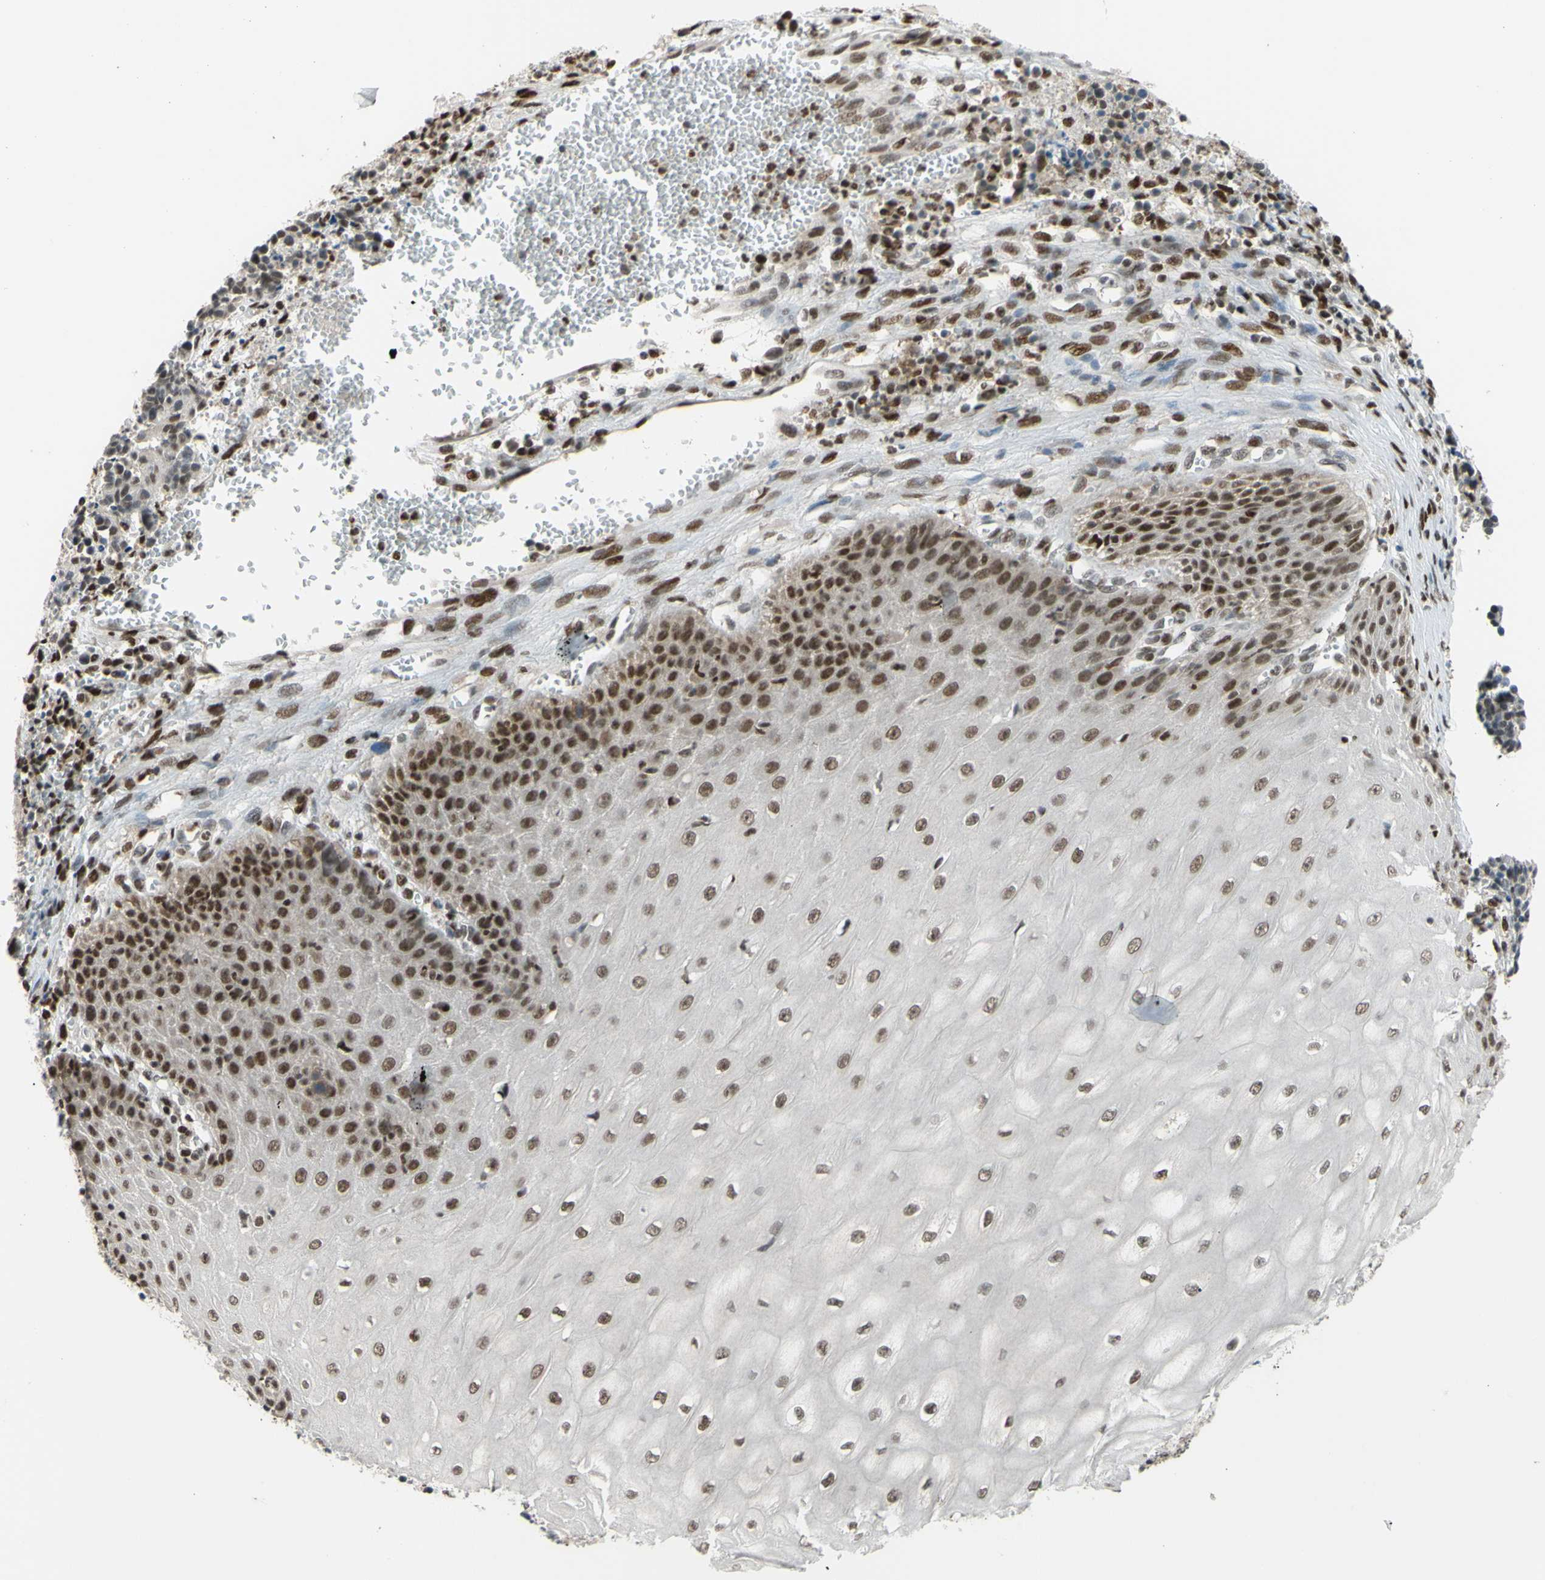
{"staining": {"intensity": "moderate", "quantity": "25%-75%", "location": "cytoplasmic/membranous,nuclear"}, "tissue": "cervical cancer", "cell_type": "Tumor cells", "image_type": "cancer", "snomed": [{"axis": "morphology", "description": "Squamous cell carcinoma, NOS"}, {"axis": "topography", "description": "Cervix"}], "caption": "Protein staining displays moderate cytoplasmic/membranous and nuclear positivity in approximately 25%-75% of tumor cells in squamous cell carcinoma (cervical). Nuclei are stained in blue.", "gene": "FKBP5", "patient": {"sex": "female", "age": 35}}